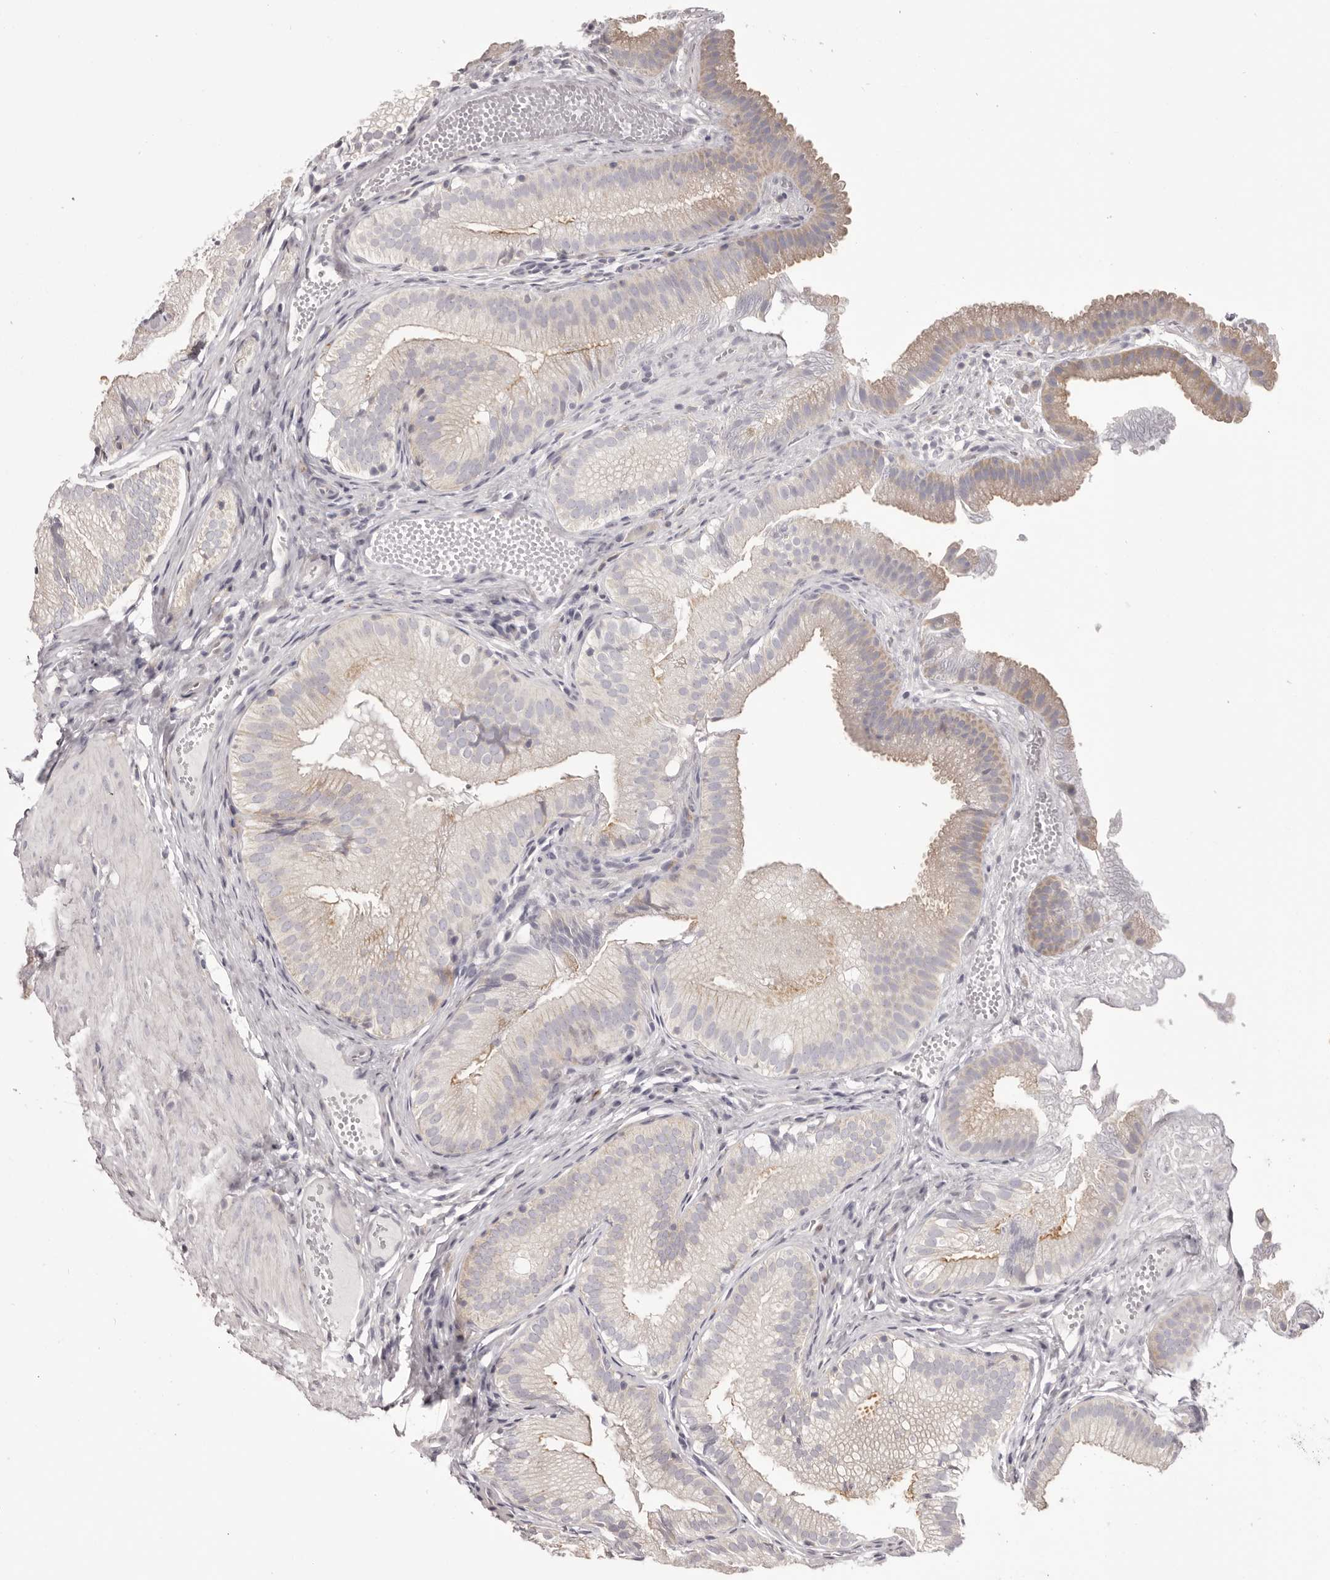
{"staining": {"intensity": "moderate", "quantity": "<25%", "location": "cytoplasmic/membranous"}, "tissue": "gallbladder", "cell_type": "Glandular cells", "image_type": "normal", "snomed": [{"axis": "morphology", "description": "Normal tissue, NOS"}, {"axis": "topography", "description": "Gallbladder"}], "caption": "Protein expression analysis of normal human gallbladder reveals moderate cytoplasmic/membranous staining in approximately <25% of glandular cells.", "gene": "OTUD3", "patient": {"sex": "female", "age": 30}}